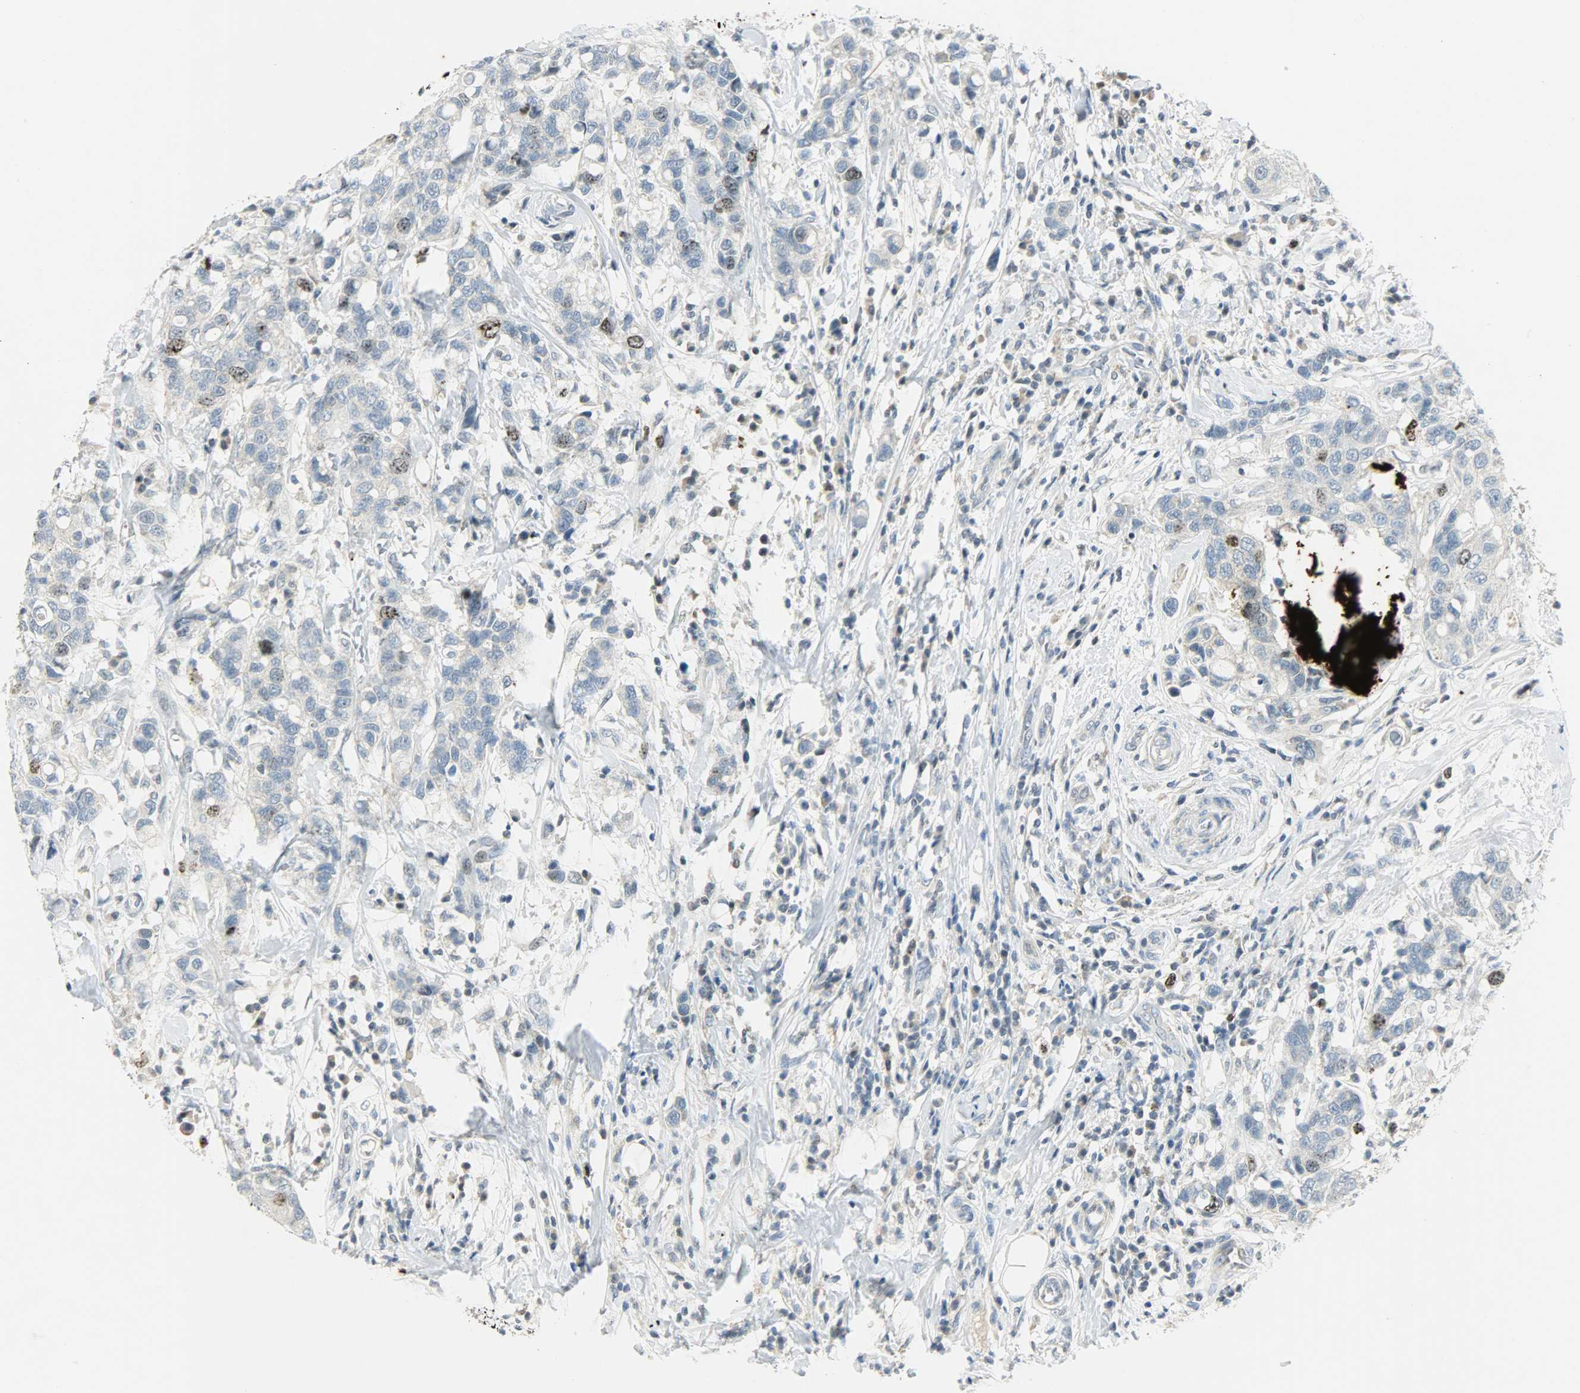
{"staining": {"intensity": "moderate", "quantity": "<25%", "location": "nuclear"}, "tissue": "breast cancer", "cell_type": "Tumor cells", "image_type": "cancer", "snomed": [{"axis": "morphology", "description": "Duct carcinoma"}, {"axis": "topography", "description": "Breast"}], "caption": "A high-resolution image shows IHC staining of breast cancer, which exhibits moderate nuclear positivity in about <25% of tumor cells.", "gene": "AURKB", "patient": {"sex": "female", "age": 27}}